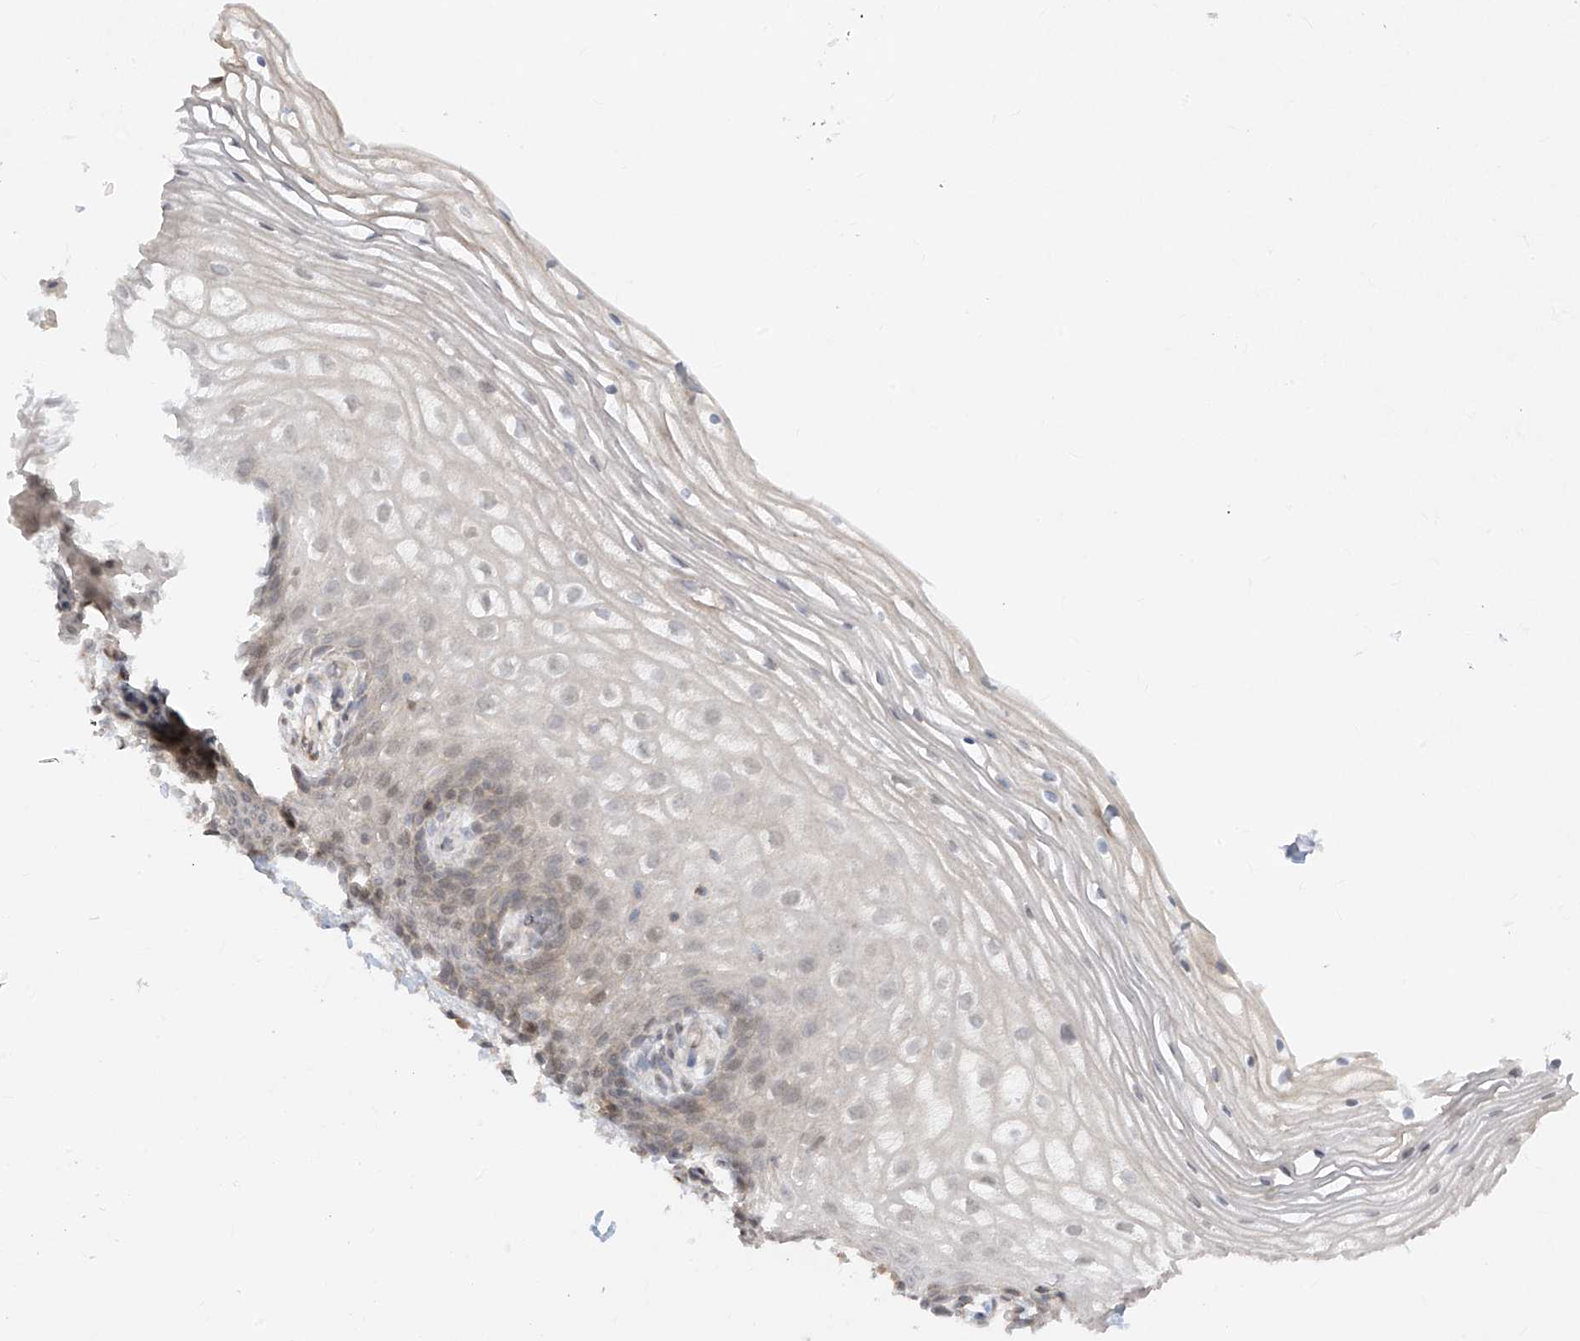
{"staining": {"intensity": "negative", "quantity": "none", "location": "none"}, "tissue": "vagina", "cell_type": "Squamous epithelial cells", "image_type": "normal", "snomed": [{"axis": "morphology", "description": "Normal tissue, NOS"}, {"axis": "topography", "description": "Vagina"}], "caption": "Immunohistochemical staining of unremarkable vagina reveals no significant positivity in squamous epithelial cells. (DAB immunohistochemistry (IHC) visualized using brightfield microscopy, high magnification).", "gene": "ZNF358", "patient": {"sex": "female", "age": 60}}